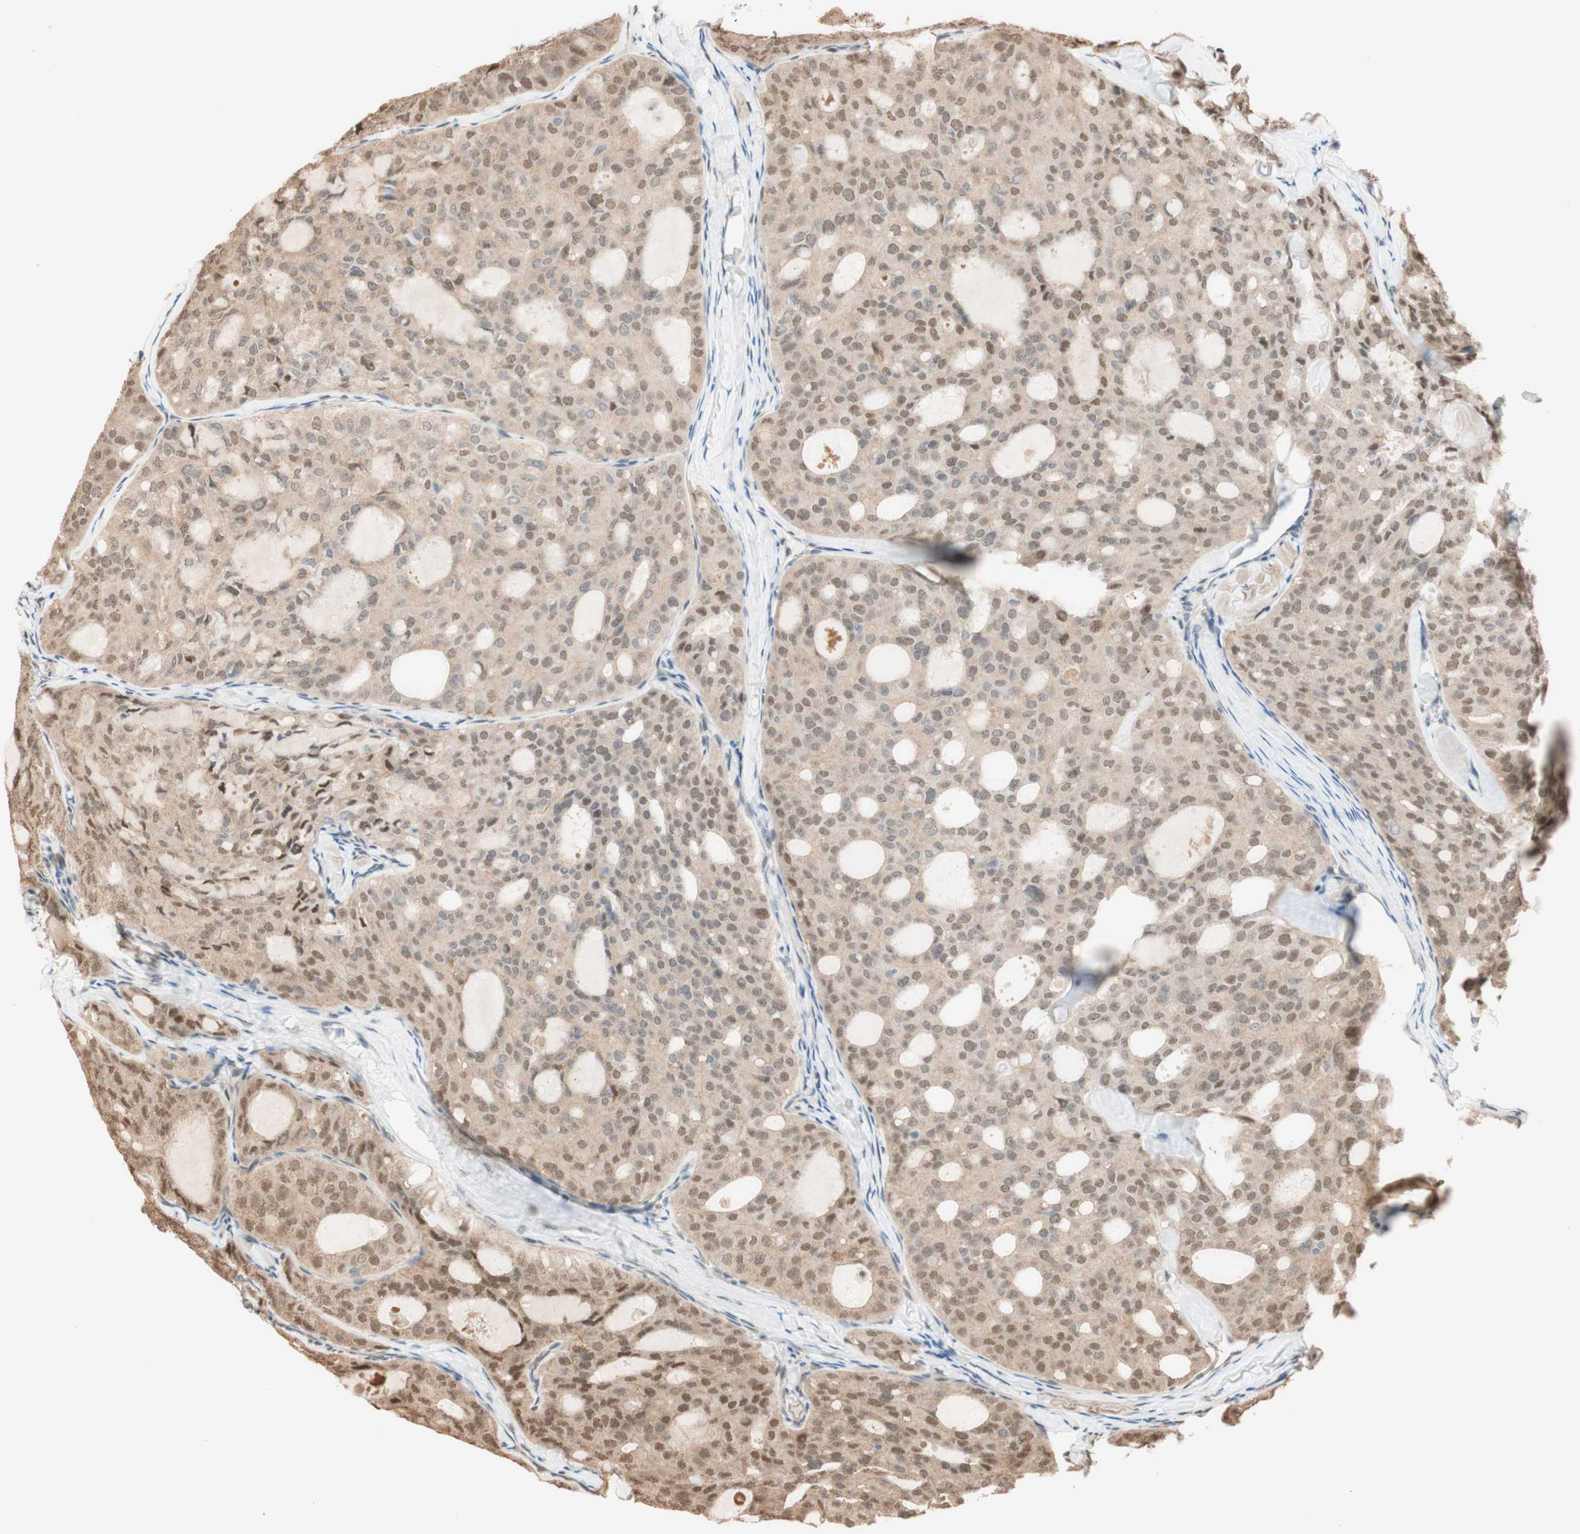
{"staining": {"intensity": "weak", "quantity": "25%-75%", "location": "cytoplasmic/membranous"}, "tissue": "thyroid cancer", "cell_type": "Tumor cells", "image_type": "cancer", "snomed": [{"axis": "morphology", "description": "Follicular adenoma carcinoma, NOS"}, {"axis": "topography", "description": "Thyroid gland"}], "caption": "Weak cytoplasmic/membranous protein staining is present in about 25%-75% of tumor cells in follicular adenoma carcinoma (thyroid).", "gene": "CCNC", "patient": {"sex": "male", "age": 75}}